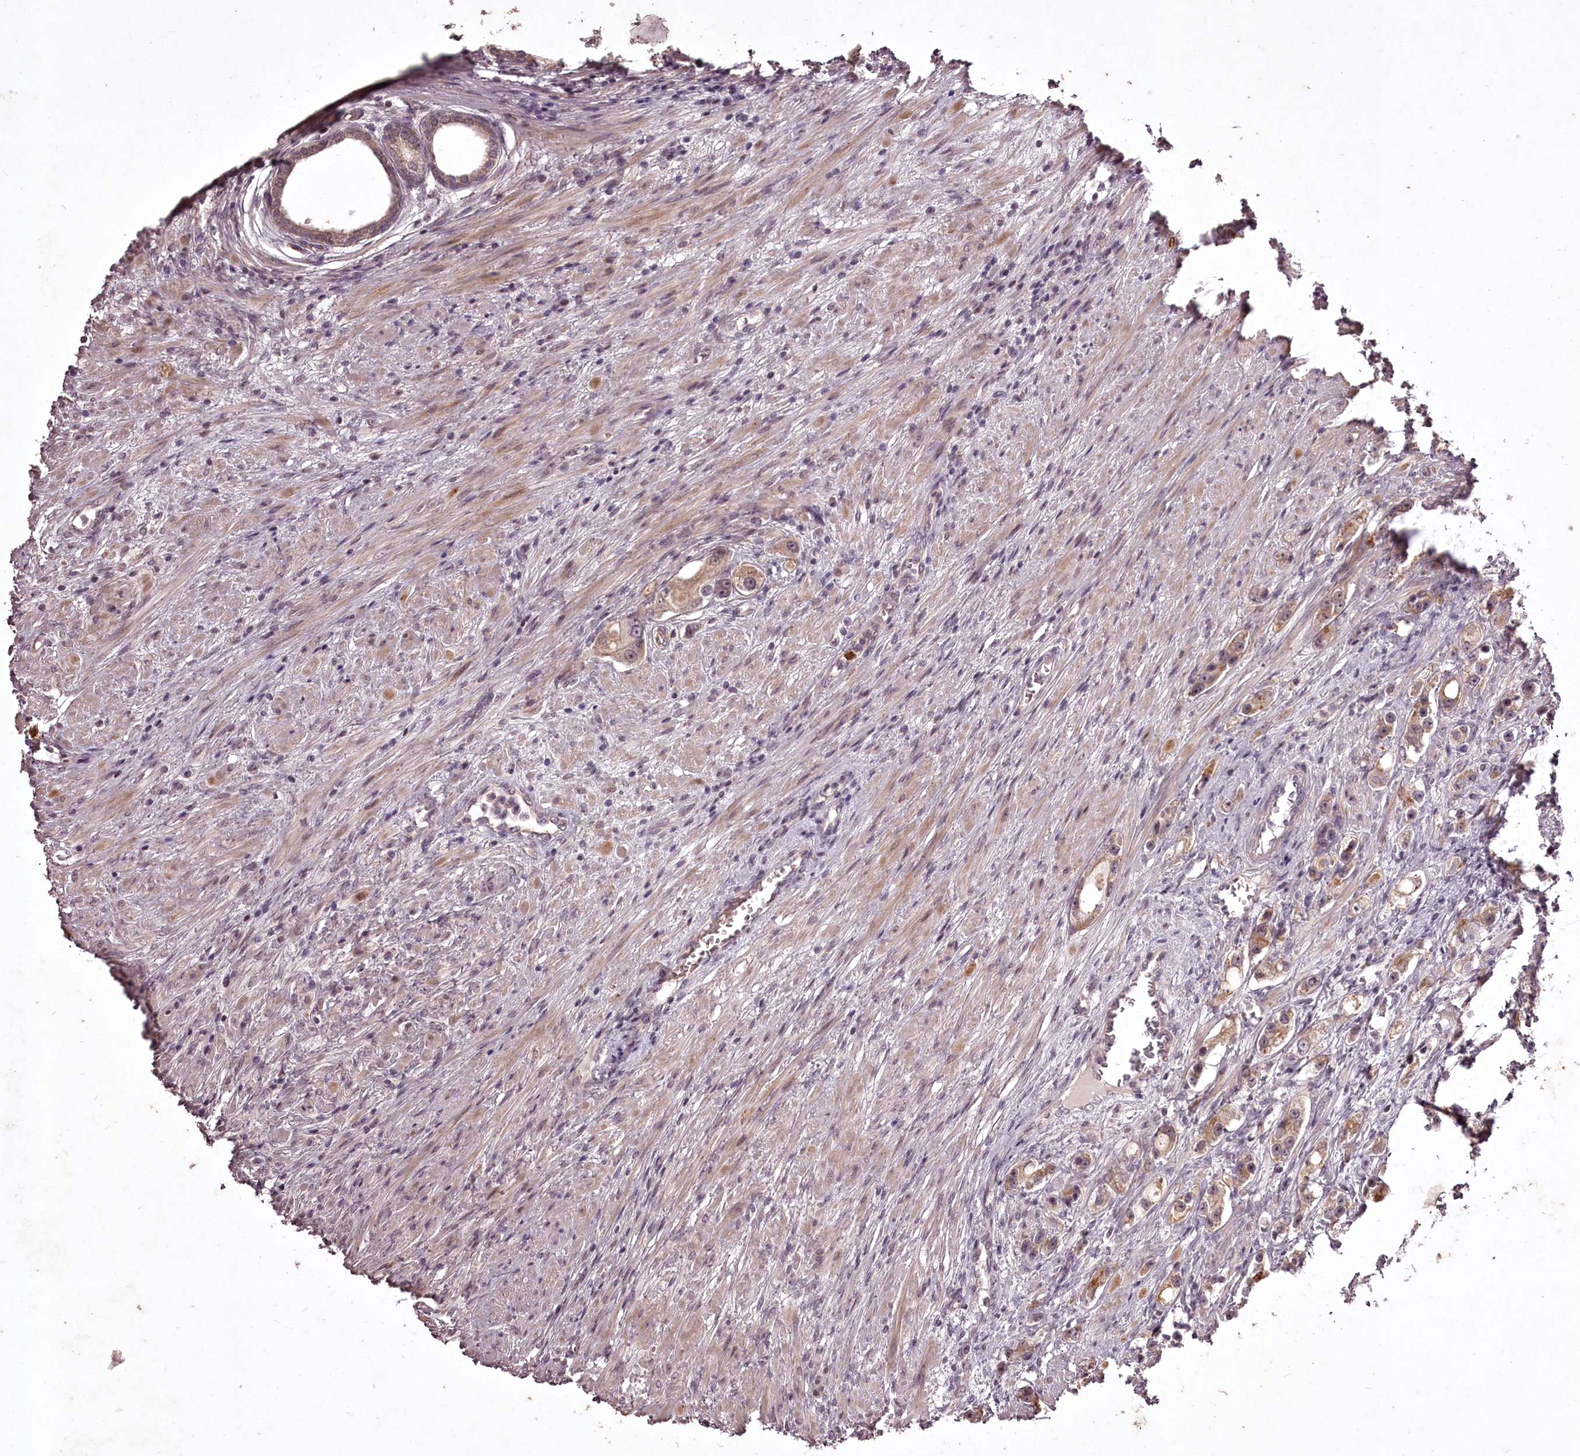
{"staining": {"intensity": "weak", "quantity": ">75%", "location": "cytoplasmic/membranous"}, "tissue": "prostate cancer", "cell_type": "Tumor cells", "image_type": "cancer", "snomed": [{"axis": "morphology", "description": "Adenocarcinoma, High grade"}, {"axis": "topography", "description": "Prostate"}], "caption": "The micrograph reveals staining of prostate adenocarcinoma (high-grade), revealing weak cytoplasmic/membranous protein positivity (brown color) within tumor cells.", "gene": "ADRA1D", "patient": {"sex": "male", "age": 63}}